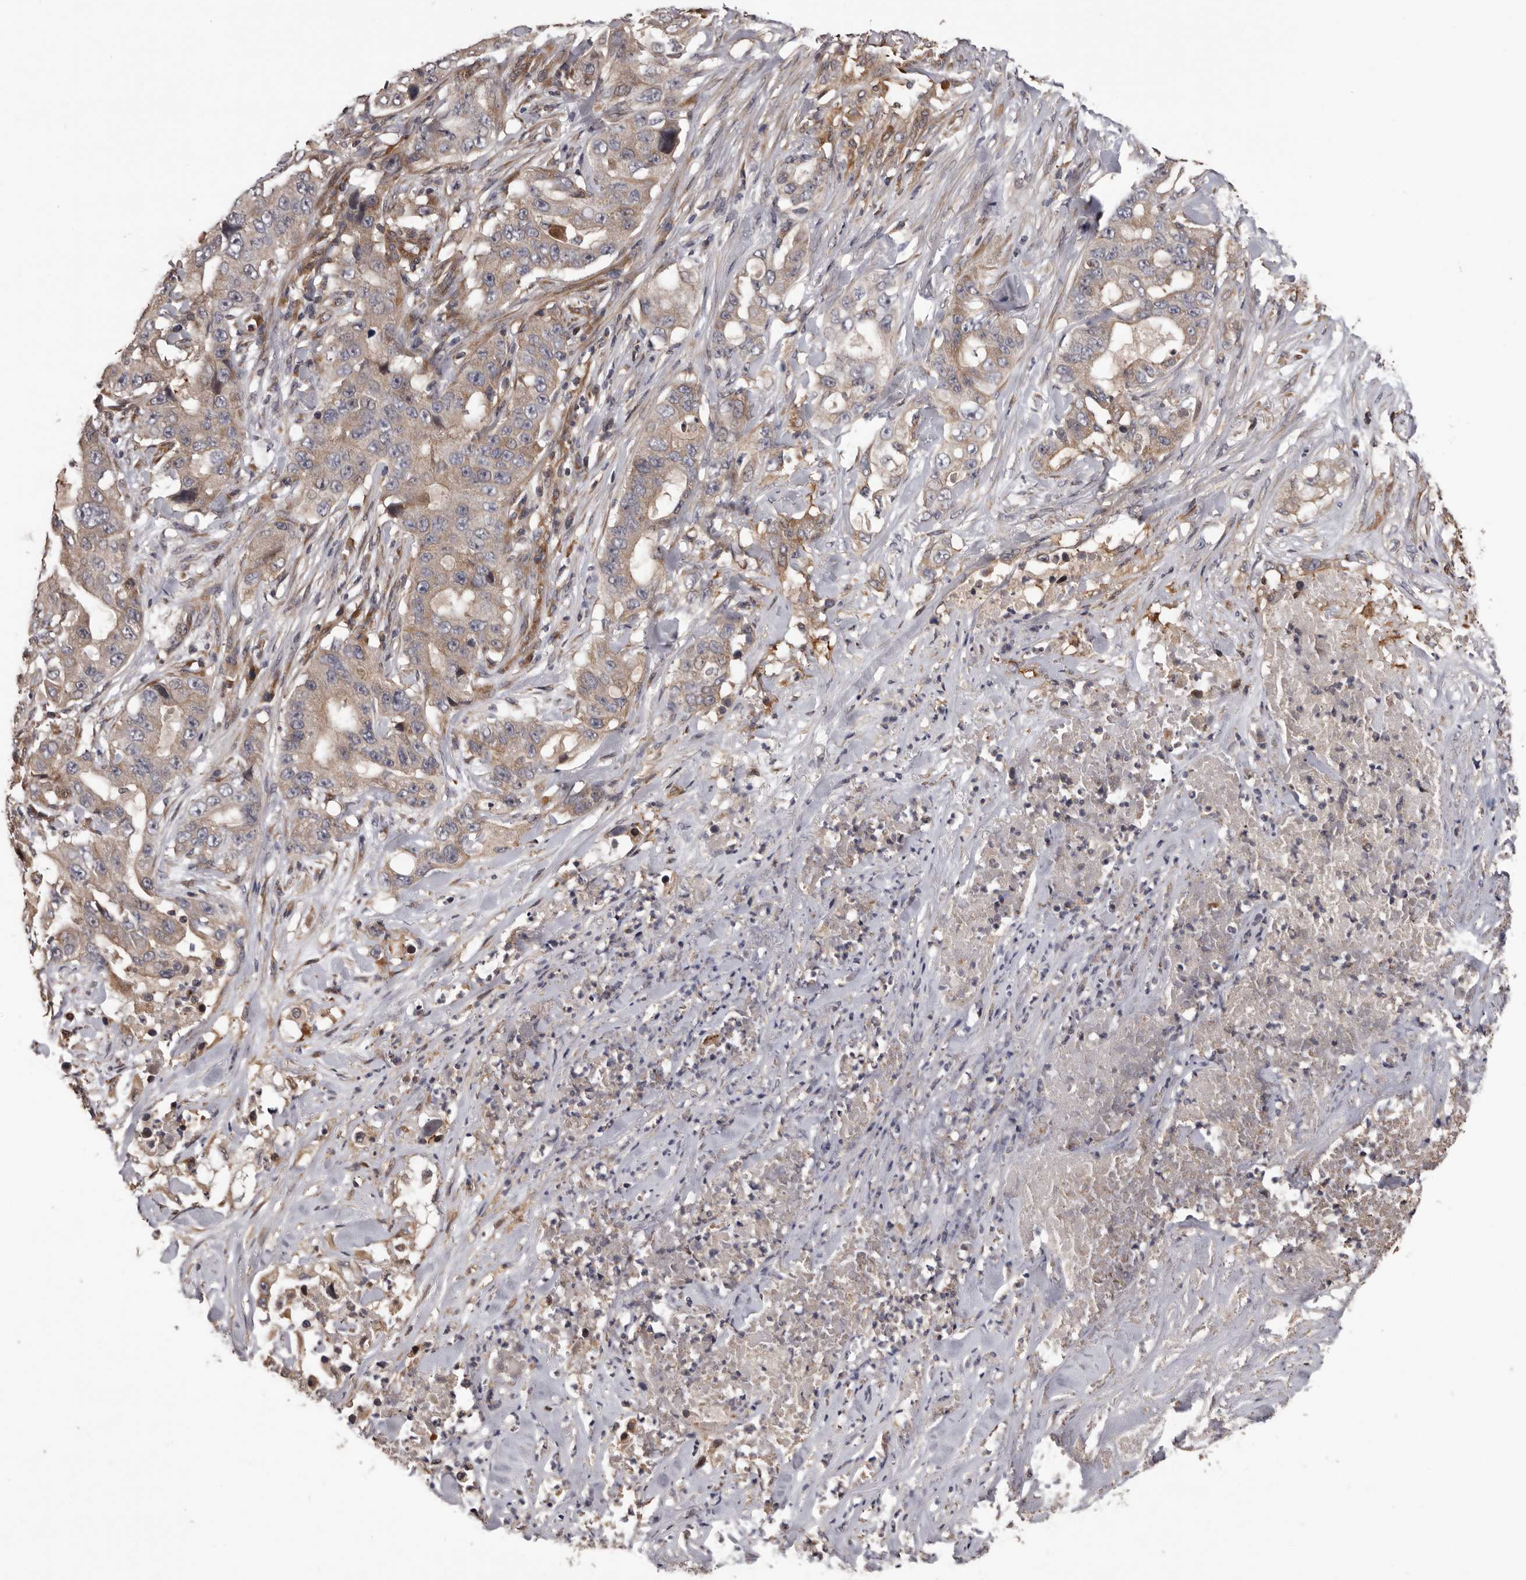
{"staining": {"intensity": "weak", "quantity": ">75%", "location": "cytoplasmic/membranous"}, "tissue": "lung cancer", "cell_type": "Tumor cells", "image_type": "cancer", "snomed": [{"axis": "morphology", "description": "Adenocarcinoma, NOS"}, {"axis": "topography", "description": "Lung"}], "caption": "The photomicrograph exhibits a brown stain indicating the presence of a protein in the cytoplasmic/membranous of tumor cells in lung adenocarcinoma.", "gene": "ADAMTS2", "patient": {"sex": "female", "age": 51}}